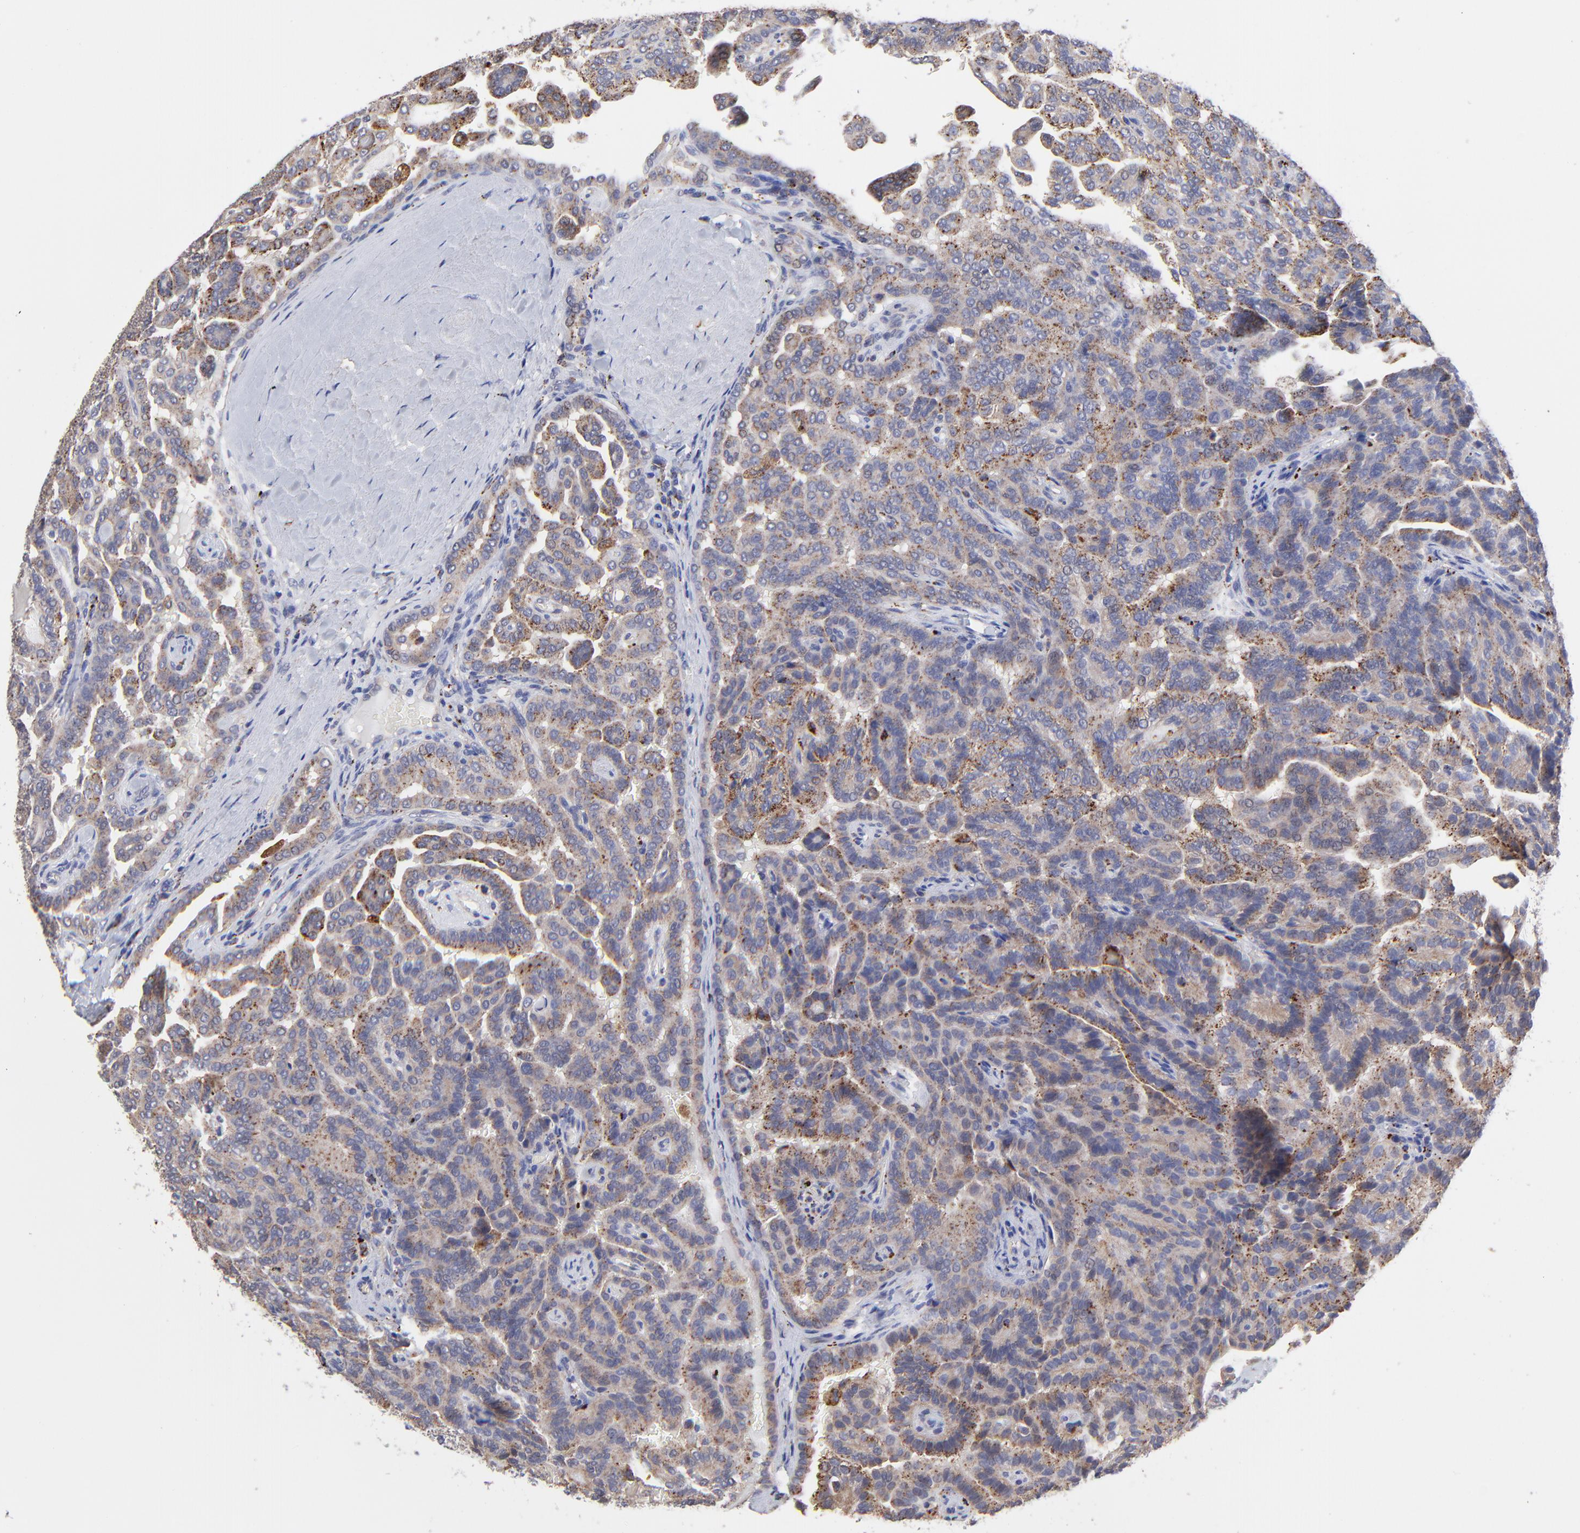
{"staining": {"intensity": "moderate", "quantity": "25%-75%", "location": "cytoplasmic/membranous"}, "tissue": "renal cancer", "cell_type": "Tumor cells", "image_type": "cancer", "snomed": [{"axis": "morphology", "description": "Adenocarcinoma, NOS"}, {"axis": "topography", "description": "Kidney"}], "caption": "IHC micrograph of renal cancer stained for a protein (brown), which demonstrates medium levels of moderate cytoplasmic/membranous positivity in approximately 25%-75% of tumor cells.", "gene": "PDE4B", "patient": {"sex": "male", "age": 61}}